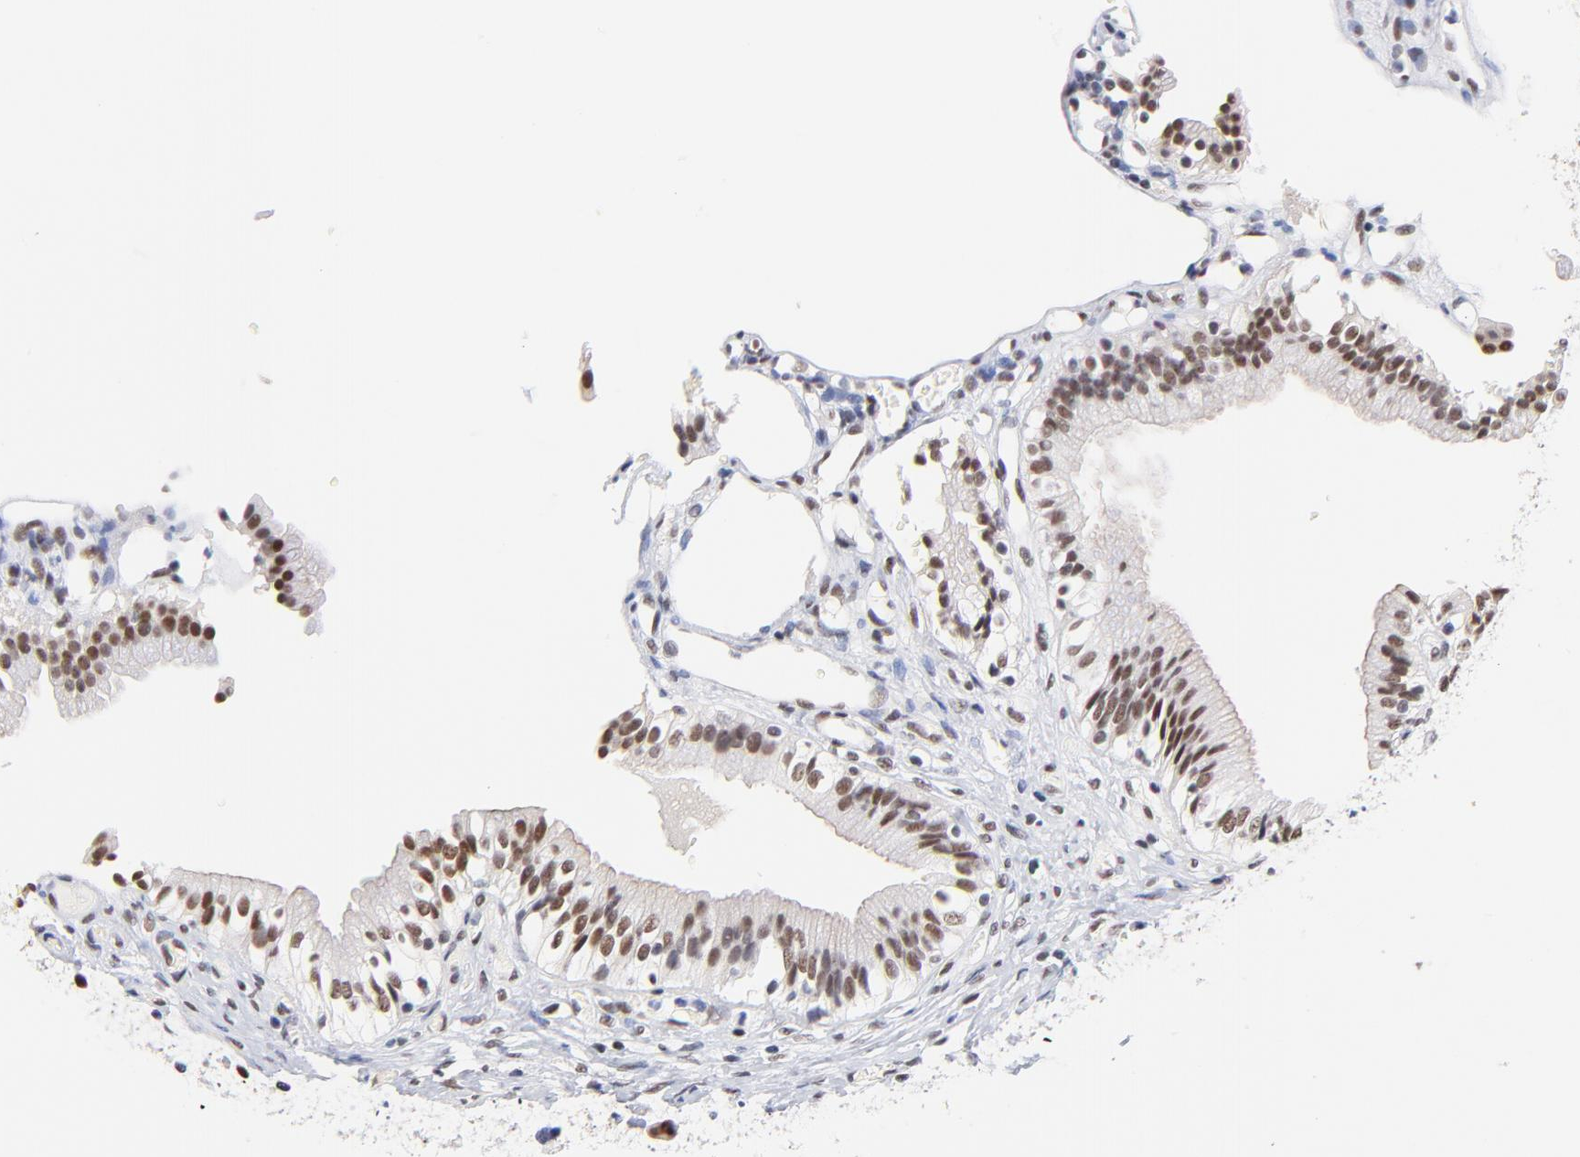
{"staining": {"intensity": "moderate", "quantity": ">75%", "location": "nuclear"}, "tissue": "gallbladder", "cell_type": "Glandular cells", "image_type": "normal", "snomed": [{"axis": "morphology", "description": "Normal tissue, NOS"}, {"axis": "topography", "description": "Gallbladder"}], "caption": "Glandular cells display moderate nuclear staining in about >75% of cells in unremarkable gallbladder.", "gene": "ZNF74", "patient": {"sex": "male", "age": 65}}